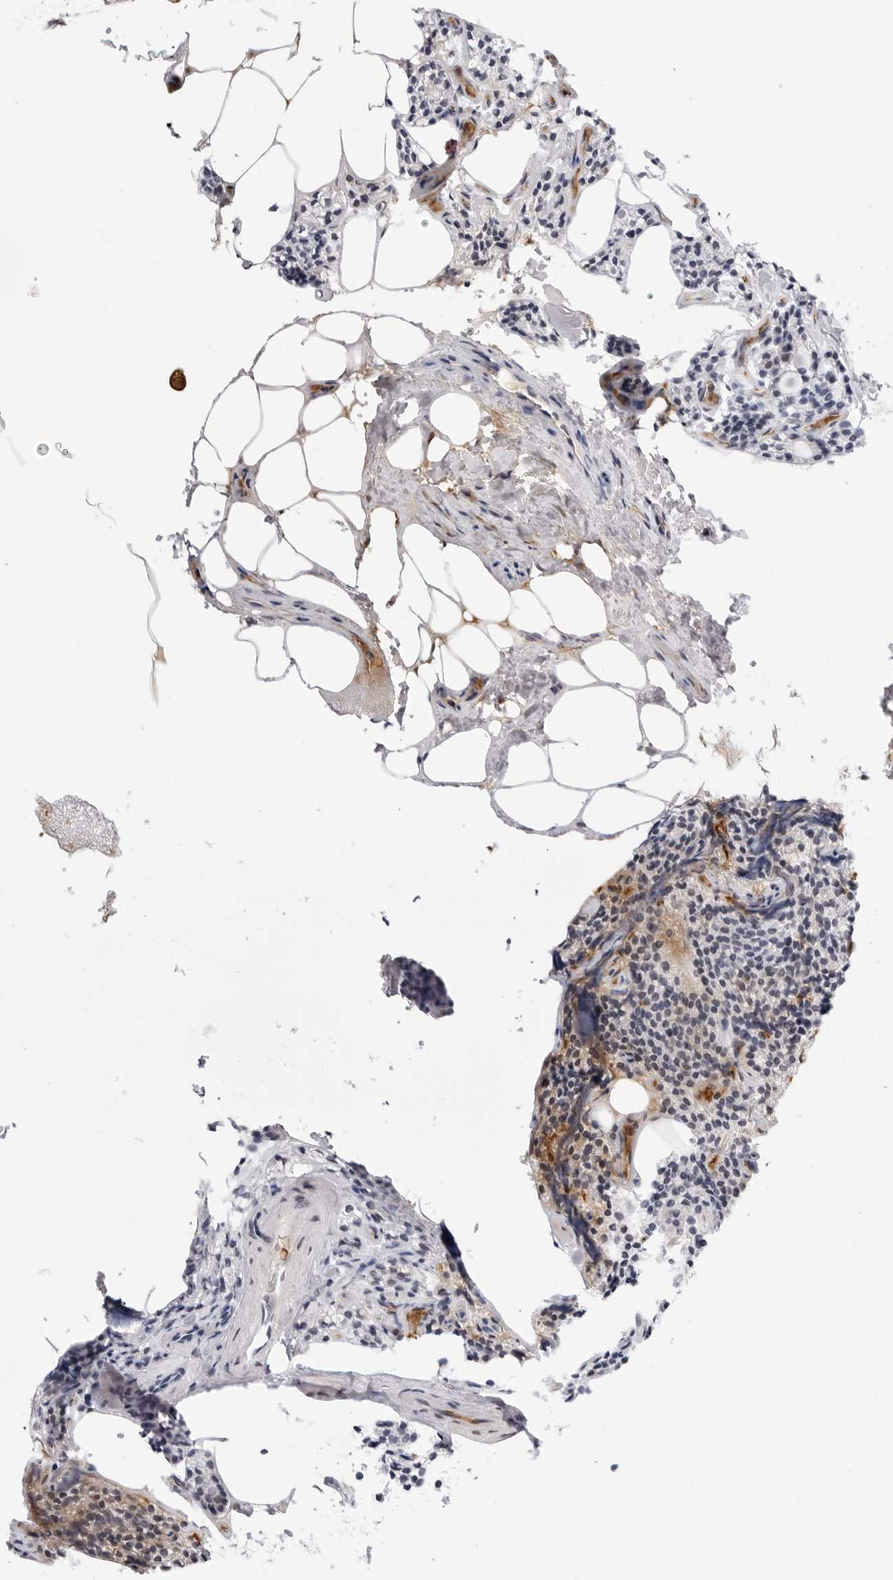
{"staining": {"intensity": "negative", "quantity": "none", "location": "none"}, "tissue": "parathyroid gland", "cell_type": "Glandular cells", "image_type": "normal", "snomed": [{"axis": "morphology", "description": "Normal tissue, NOS"}, {"axis": "topography", "description": "Parathyroid gland"}], "caption": "Parathyroid gland stained for a protein using immunohistochemistry demonstrates no expression glandular cells.", "gene": "TSSK1B", "patient": {"sex": "female", "age": 71}}